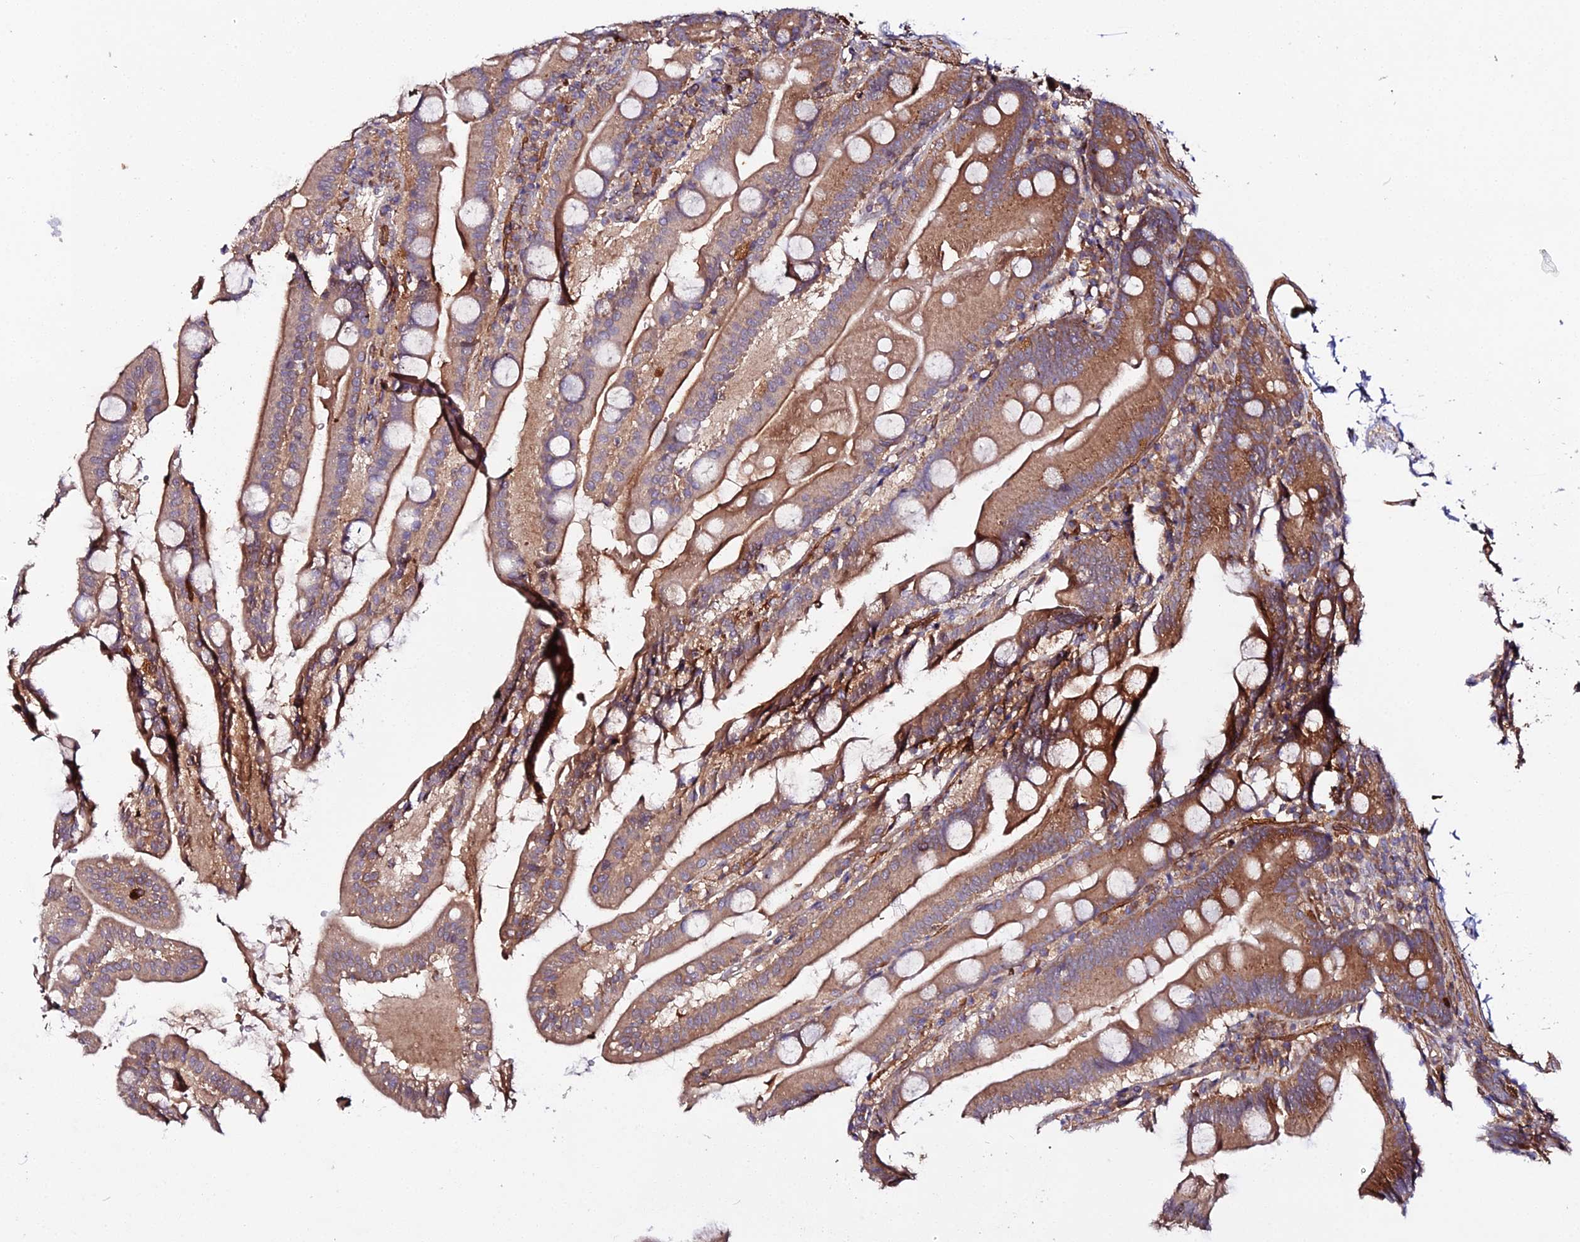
{"staining": {"intensity": "moderate", "quantity": ">75%", "location": "cytoplasmic/membranous"}, "tissue": "small intestine", "cell_type": "Glandular cells", "image_type": "normal", "snomed": [{"axis": "morphology", "description": "Normal tissue, NOS"}, {"axis": "topography", "description": "Small intestine"}], "caption": "Protein staining reveals moderate cytoplasmic/membranous expression in approximately >75% of glandular cells in benign small intestine.", "gene": "TRIM26", "patient": {"sex": "female", "age": 68}}